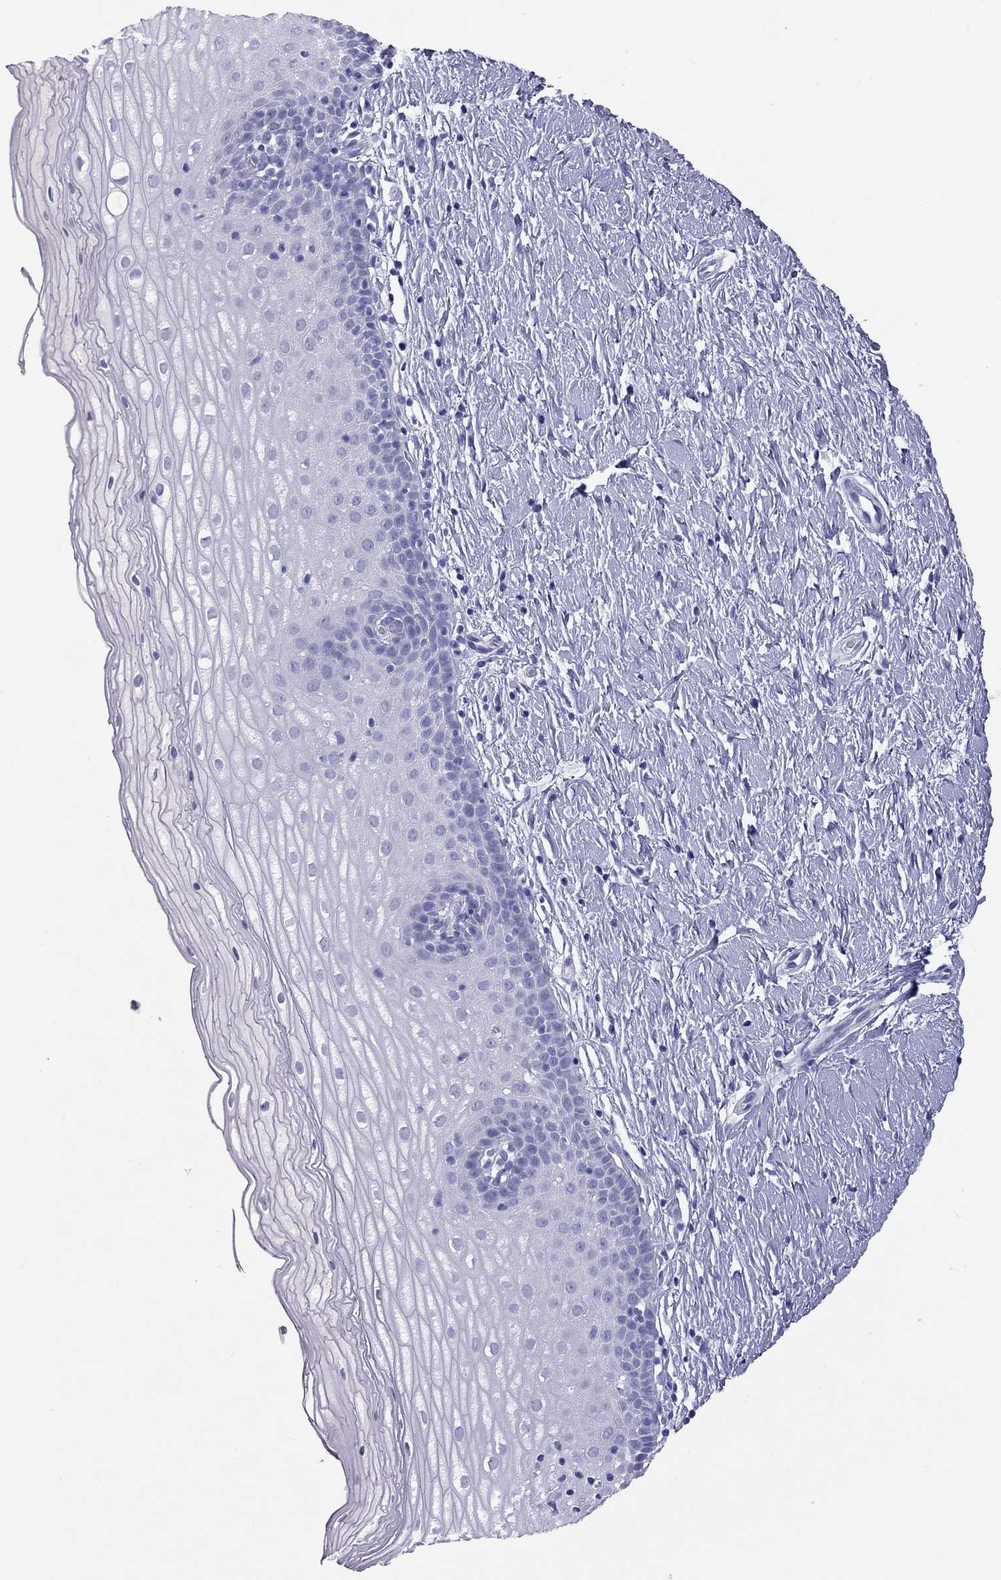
{"staining": {"intensity": "negative", "quantity": "none", "location": "none"}, "tissue": "cervix", "cell_type": "Glandular cells", "image_type": "normal", "snomed": [{"axis": "morphology", "description": "Normal tissue, NOS"}, {"axis": "topography", "description": "Cervix"}], "caption": "IHC of benign cervix demonstrates no positivity in glandular cells.", "gene": "PSMB11", "patient": {"sex": "female", "age": 37}}